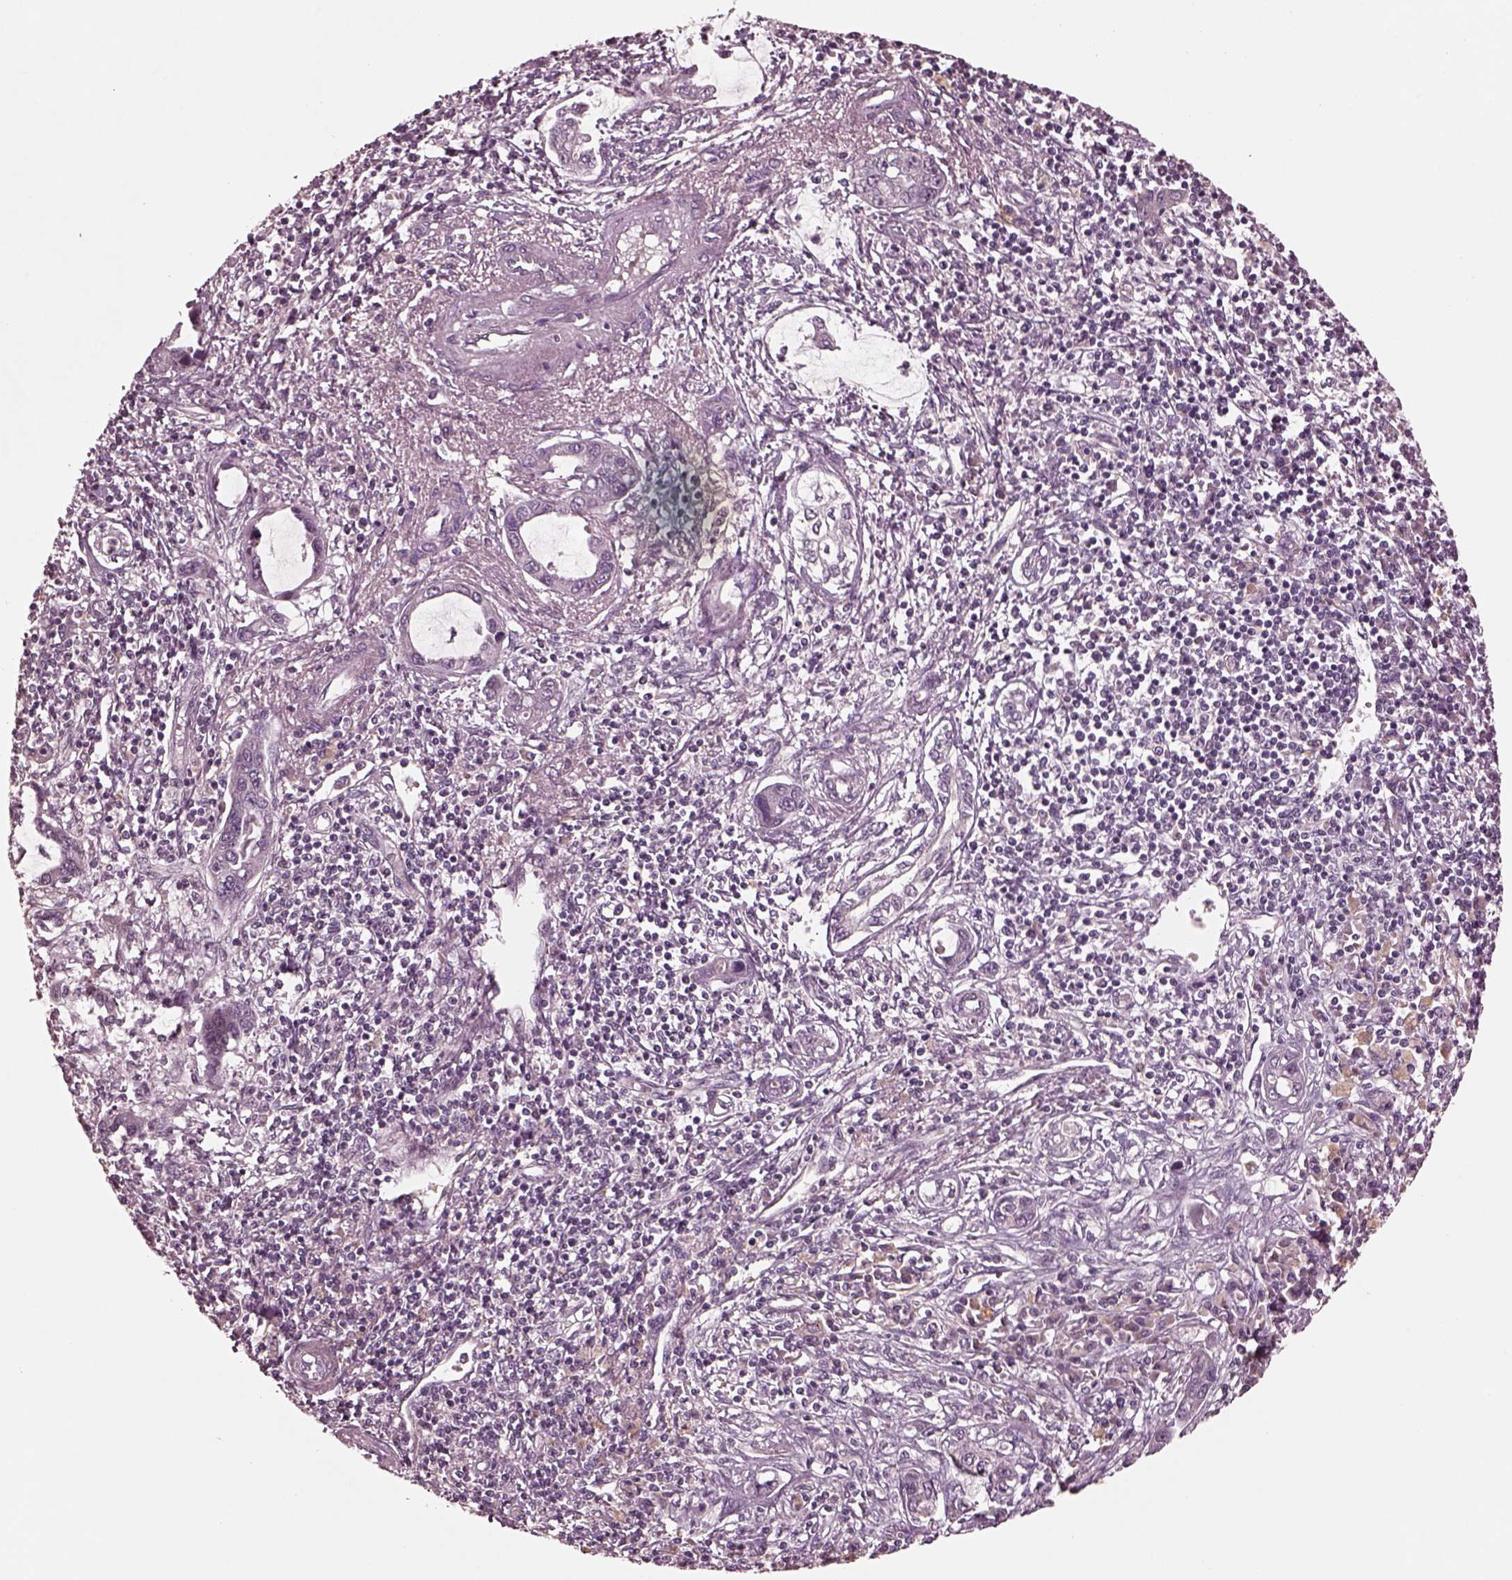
{"staining": {"intensity": "negative", "quantity": "none", "location": "none"}, "tissue": "liver cancer", "cell_type": "Tumor cells", "image_type": "cancer", "snomed": [{"axis": "morphology", "description": "Cholangiocarcinoma"}, {"axis": "topography", "description": "Liver"}], "caption": "Tumor cells are negative for brown protein staining in liver cancer.", "gene": "PORCN", "patient": {"sex": "male", "age": 58}}